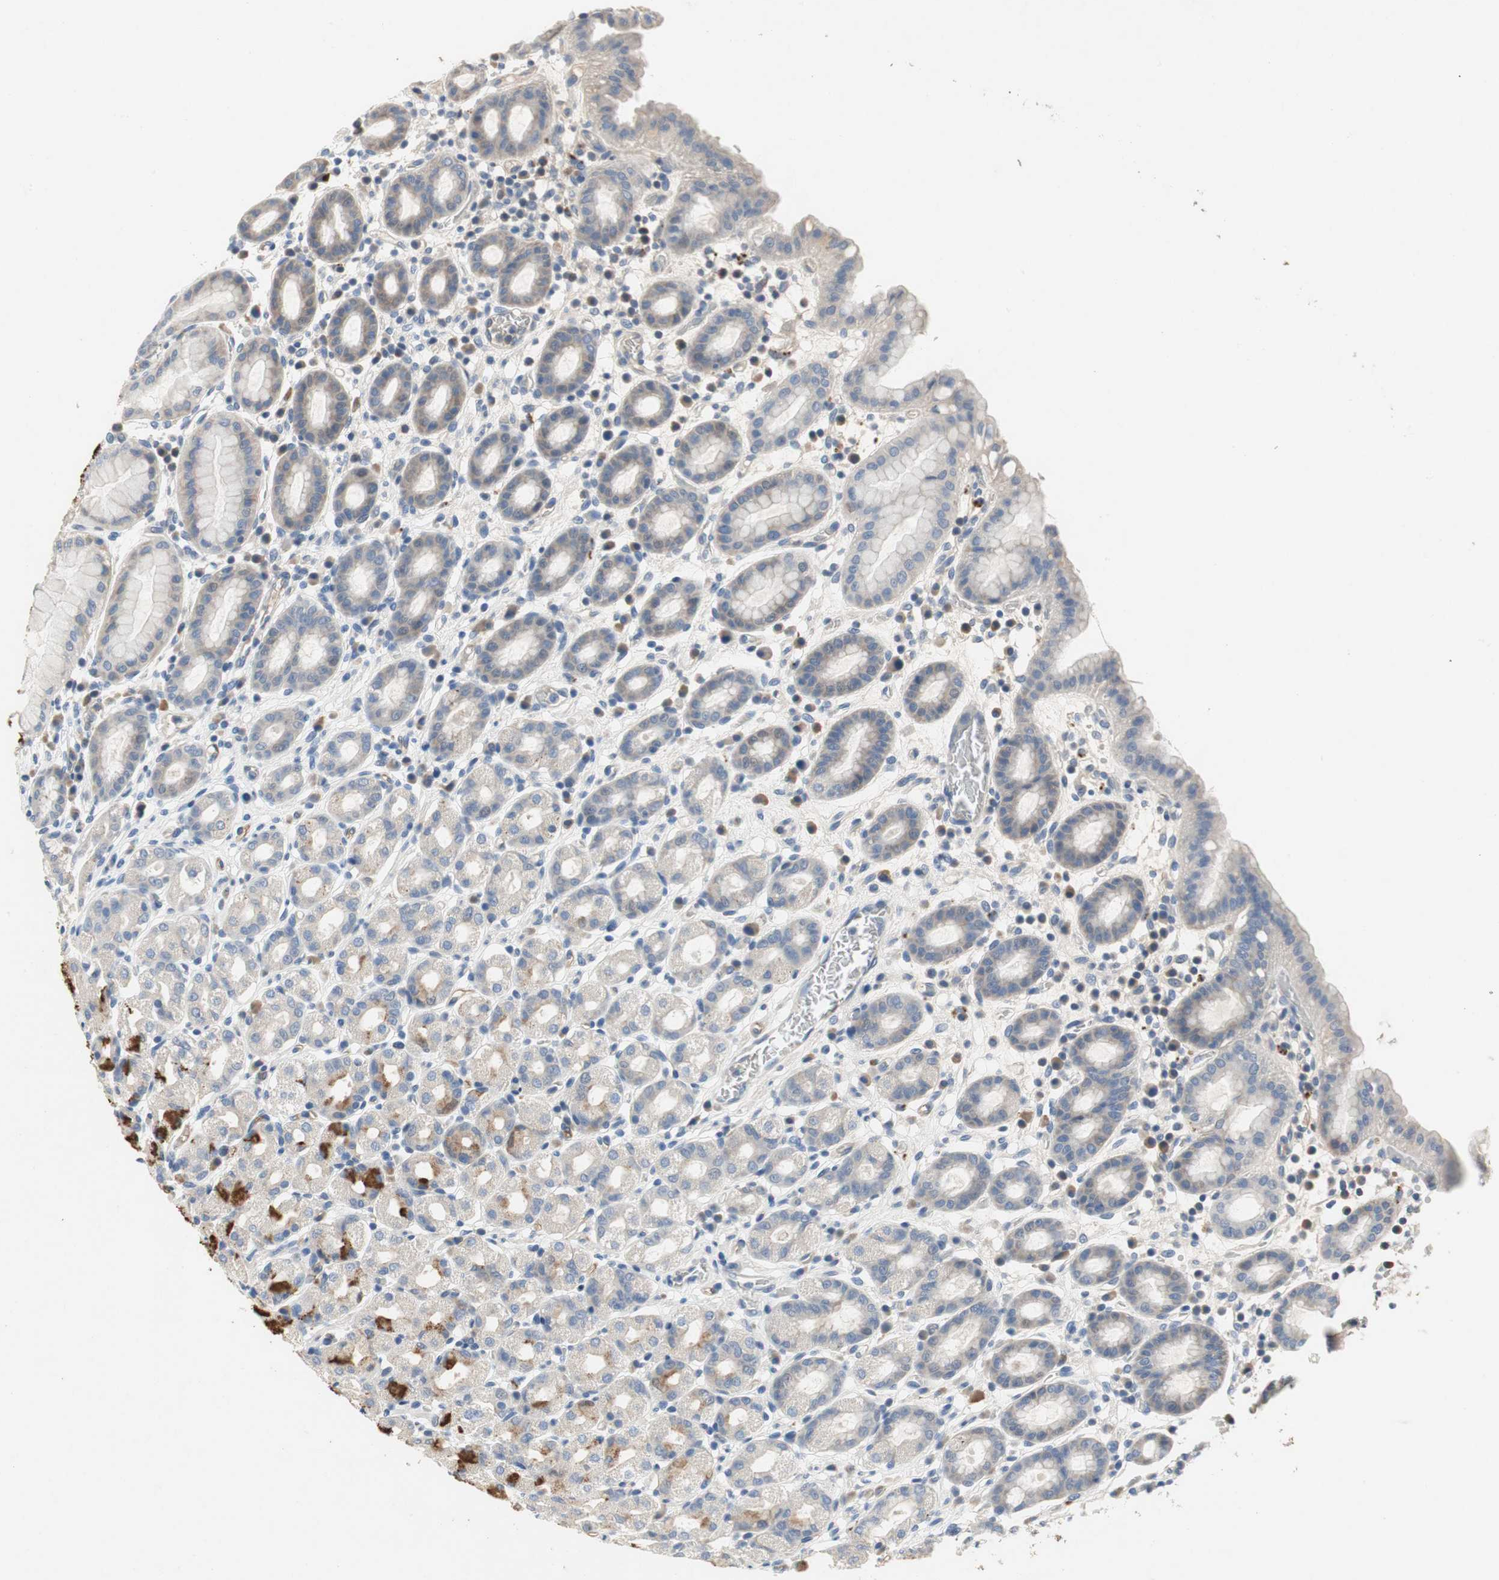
{"staining": {"intensity": "moderate", "quantity": "<25%", "location": "cytoplasmic/membranous"}, "tissue": "stomach", "cell_type": "Glandular cells", "image_type": "normal", "snomed": [{"axis": "morphology", "description": "Normal tissue, NOS"}, {"axis": "topography", "description": "Stomach, upper"}], "caption": "Stomach stained for a protein displays moderate cytoplasmic/membranous positivity in glandular cells.", "gene": "ALPL", "patient": {"sex": "male", "age": 68}}